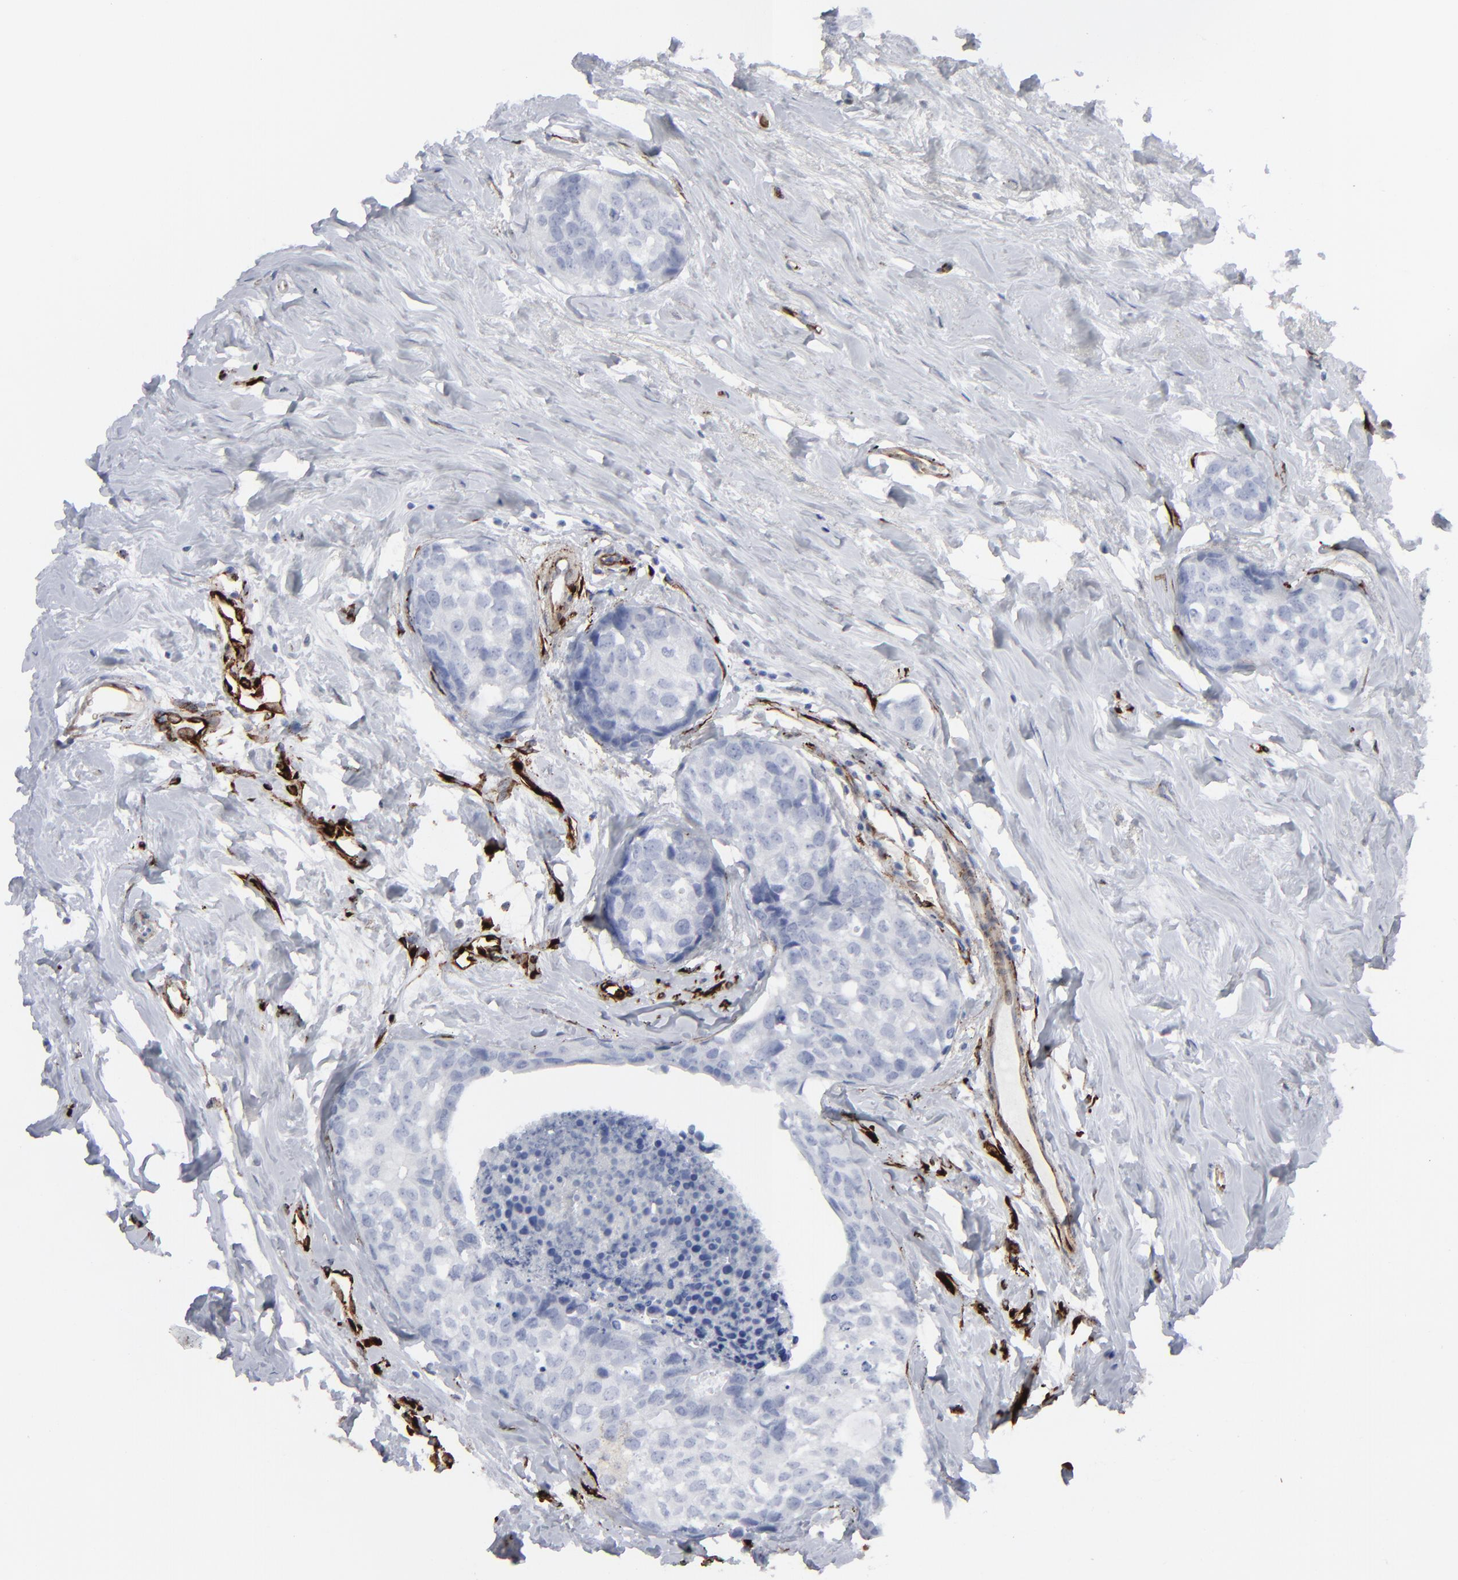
{"staining": {"intensity": "negative", "quantity": "none", "location": "none"}, "tissue": "breast cancer", "cell_type": "Tumor cells", "image_type": "cancer", "snomed": [{"axis": "morphology", "description": "Normal tissue, NOS"}, {"axis": "morphology", "description": "Duct carcinoma"}, {"axis": "topography", "description": "Breast"}], "caption": "Human breast cancer stained for a protein using immunohistochemistry reveals no expression in tumor cells.", "gene": "SPARC", "patient": {"sex": "female", "age": 50}}